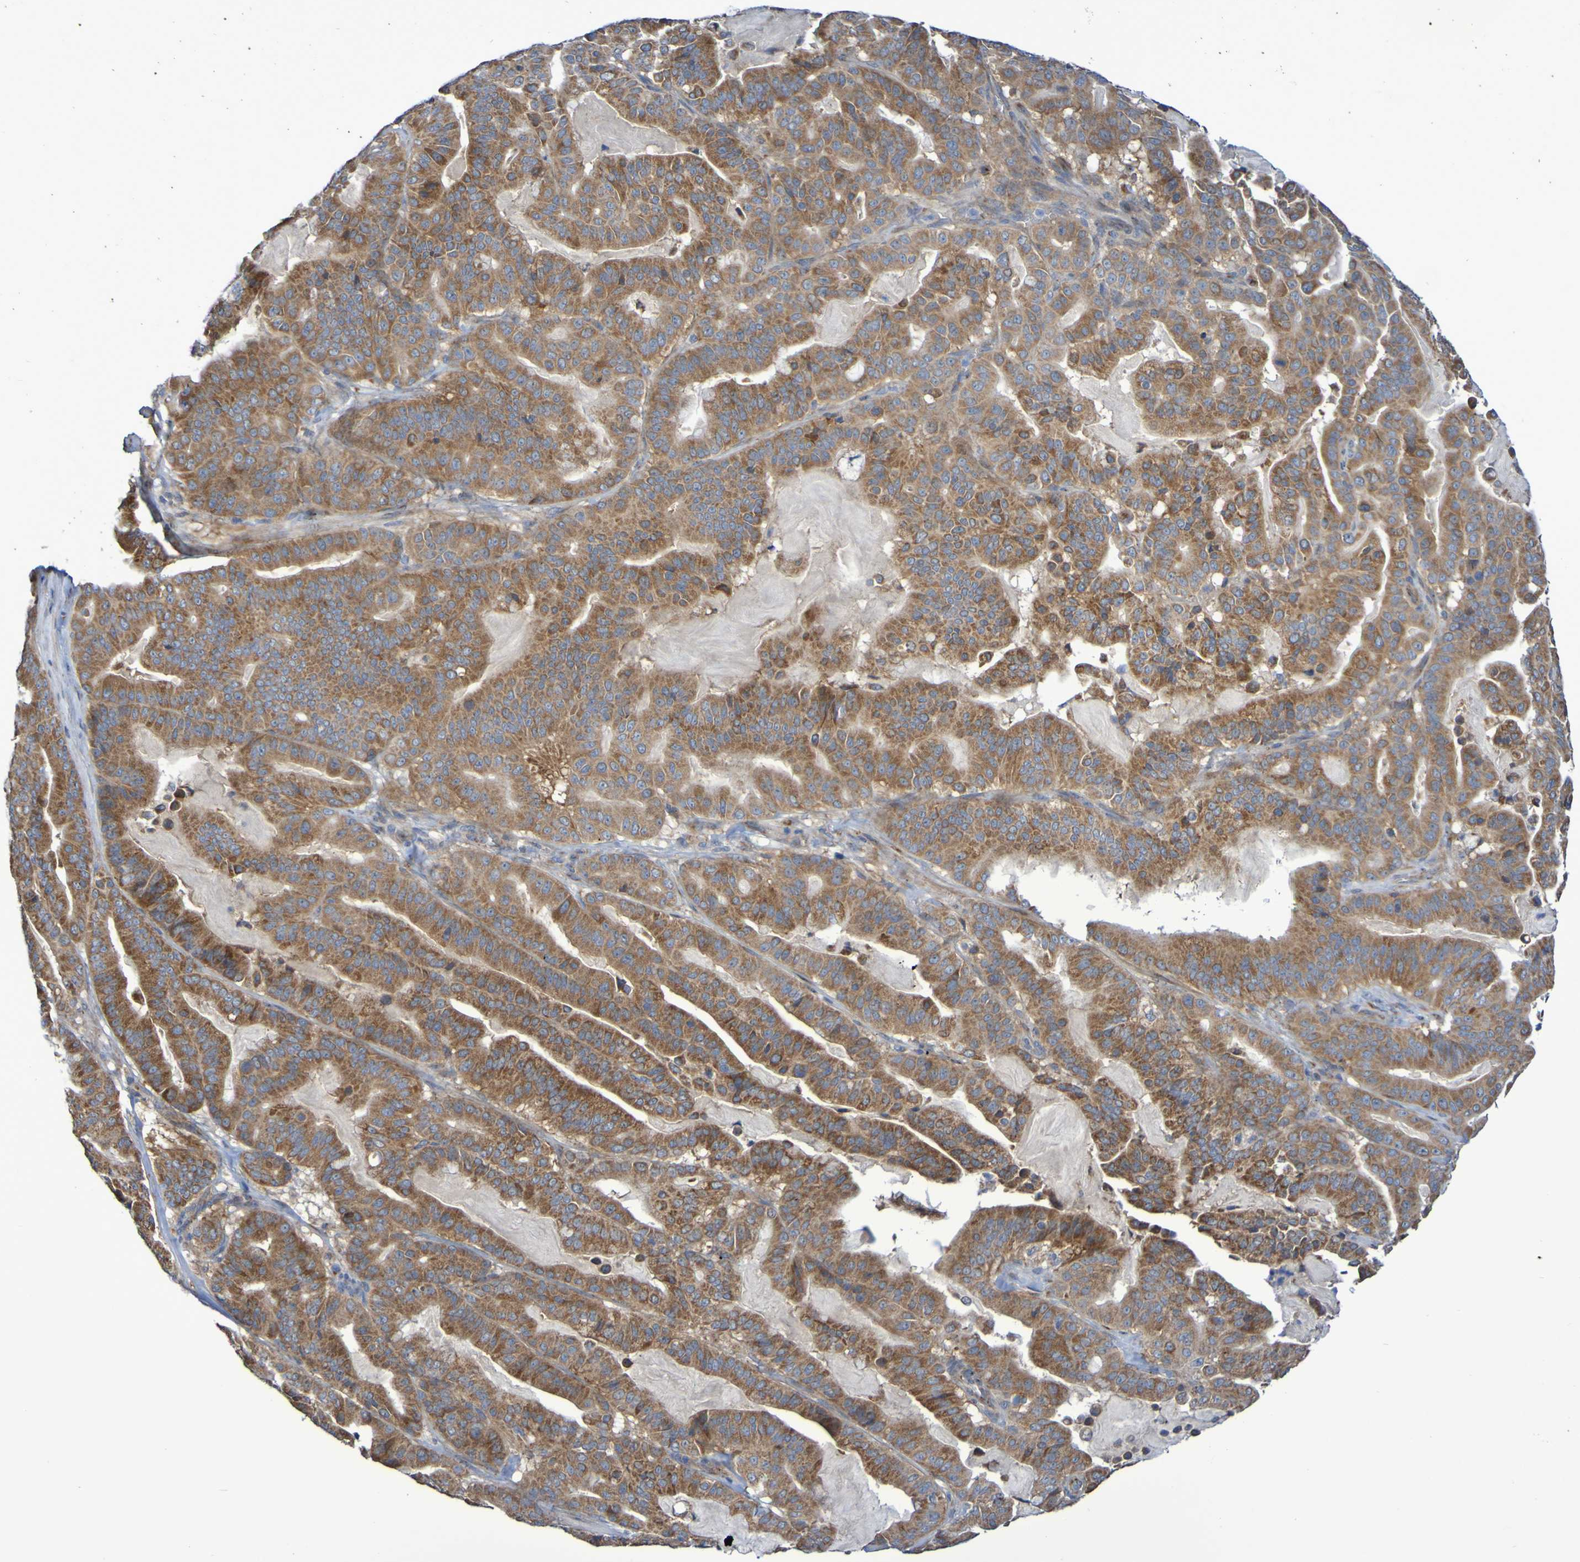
{"staining": {"intensity": "strong", "quantity": ">75%", "location": "cytoplasmic/membranous"}, "tissue": "pancreatic cancer", "cell_type": "Tumor cells", "image_type": "cancer", "snomed": [{"axis": "morphology", "description": "Adenocarcinoma, NOS"}, {"axis": "topography", "description": "Pancreas"}], "caption": "A brown stain shows strong cytoplasmic/membranous staining of a protein in pancreatic cancer tumor cells.", "gene": "LMBRD2", "patient": {"sex": "male", "age": 63}}